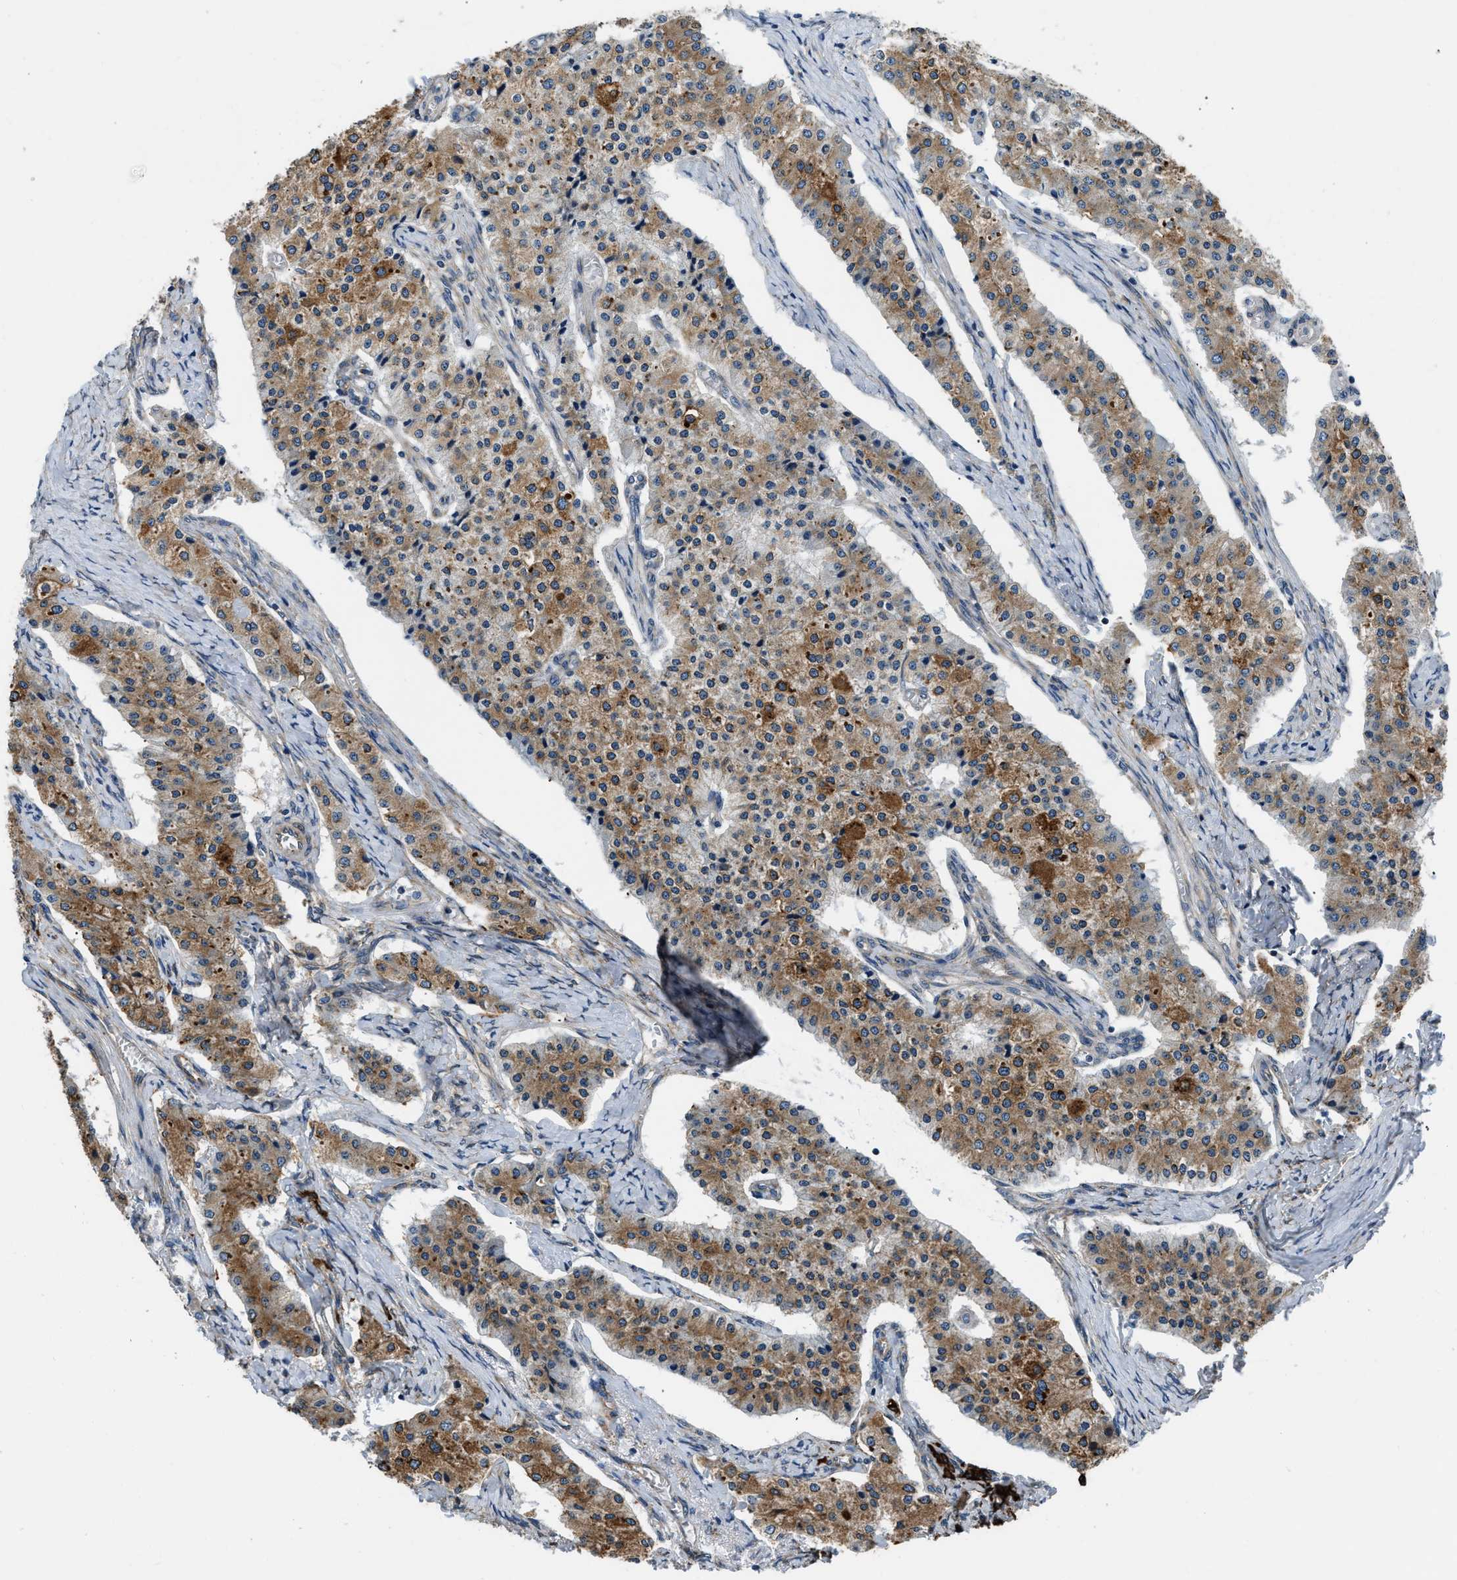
{"staining": {"intensity": "moderate", "quantity": ">75%", "location": "cytoplasmic/membranous"}, "tissue": "carcinoid", "cell_type": "Tumor cells", "image_type": "cancer", "snomed": [{"axis": "morphology", "description": "Carcinoid, malignant, NOS"}, {"axis": "topography", "description": "Colon"}], "caption": "Carcinoid stained for a protein (brown) shows moderate cytoplasmic/membranous positive expression in approximately >75% of tumor cells.", "gene": "ARL6IP5", "patient": {"sex": "female", "age": 52}}